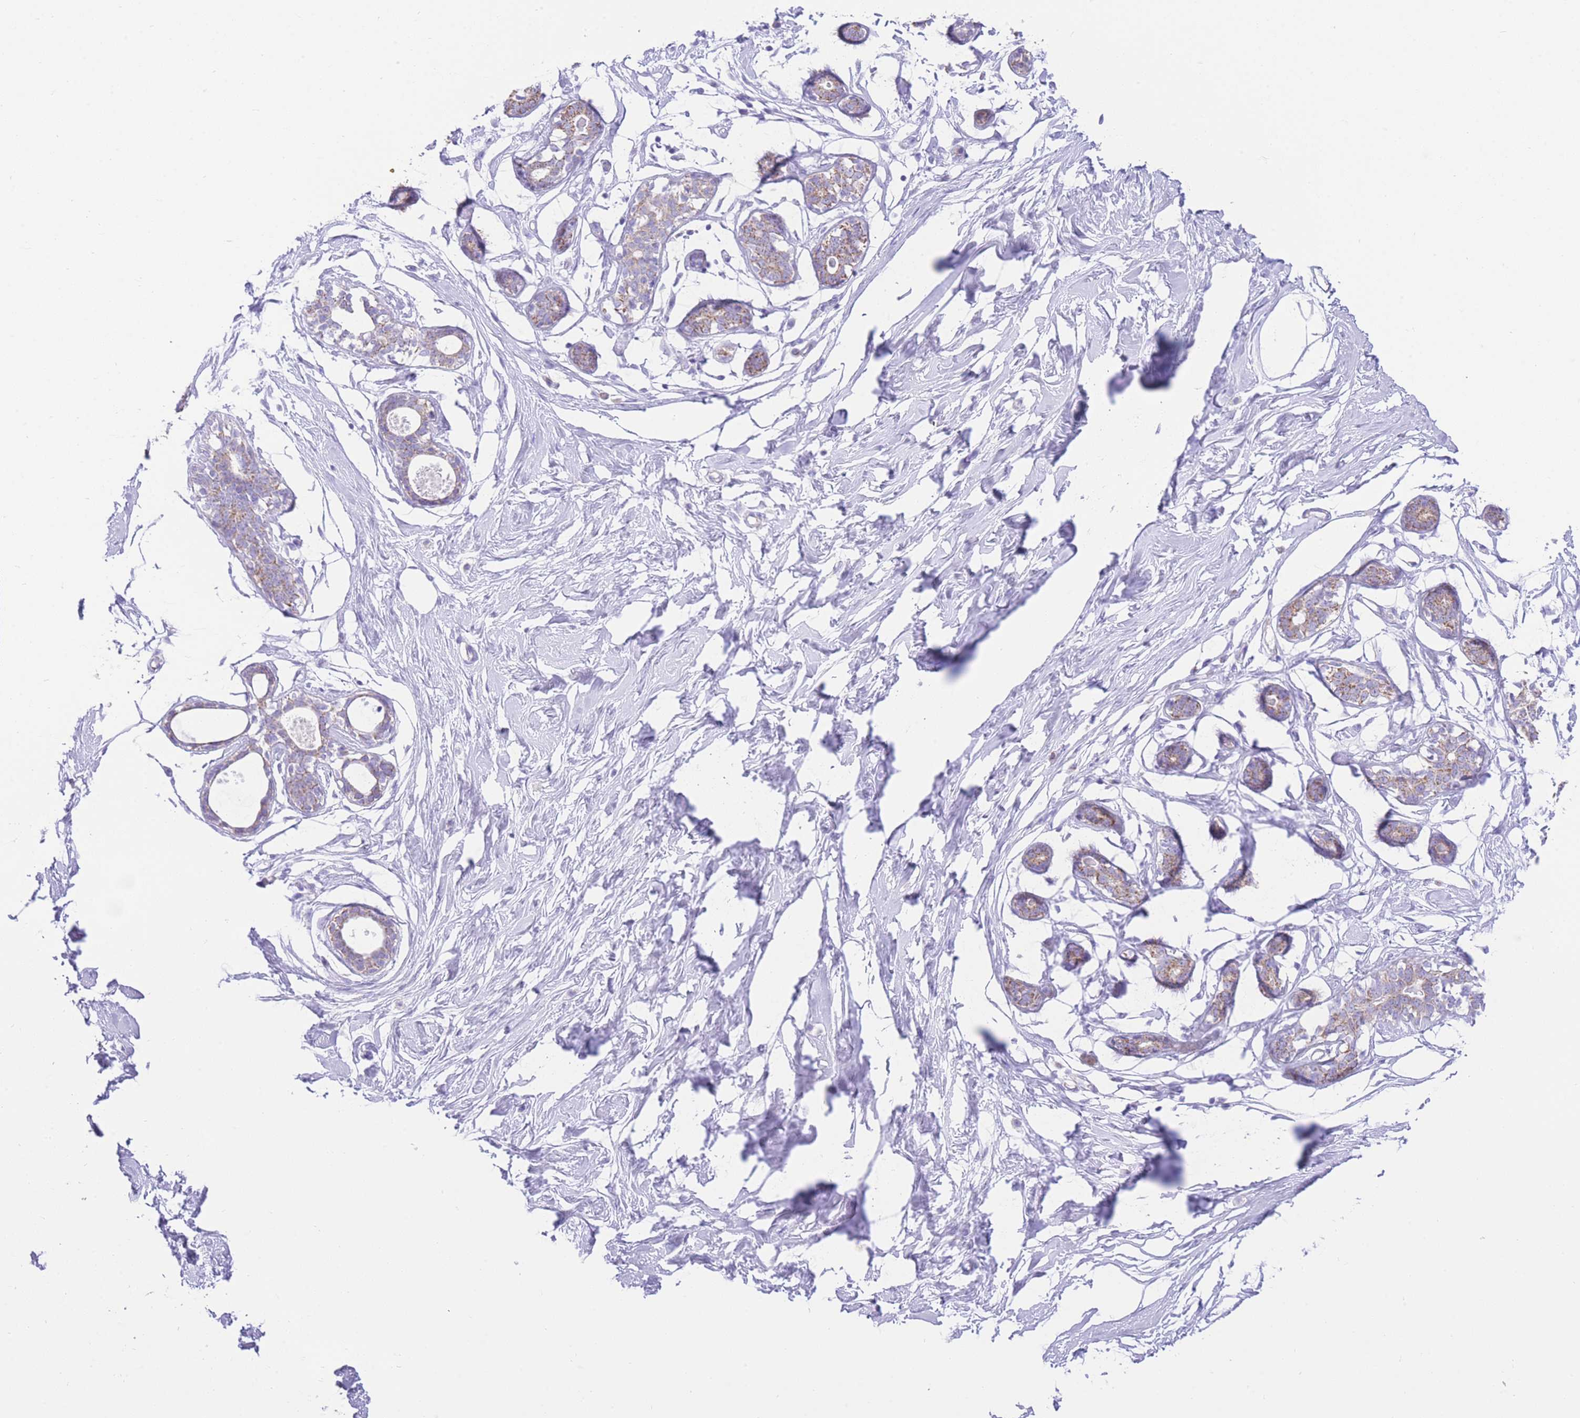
{"staining": {"intensity": "negative", "quantity": "none", "location": "none"}, "tissue": "breast", "cell_type": "Adipocytes", "image_type": "normal", "snomed": [{"axis": "morphology", "description": "Normal tissue, NOS"}, {"axis": "morphology", "description": "Adenoma, NOS"}, {"axis": "topography", "description": "Breast"}], "caption": "Immunohistochemistry (IHC) image of unremarkable breast: human breast stained with DAB (3,3'-diaminobenzidine) displays no significant protein expression in adipocytes.", "gene": "ACSM4", "patient": {"sex": "female", "age": 23}}